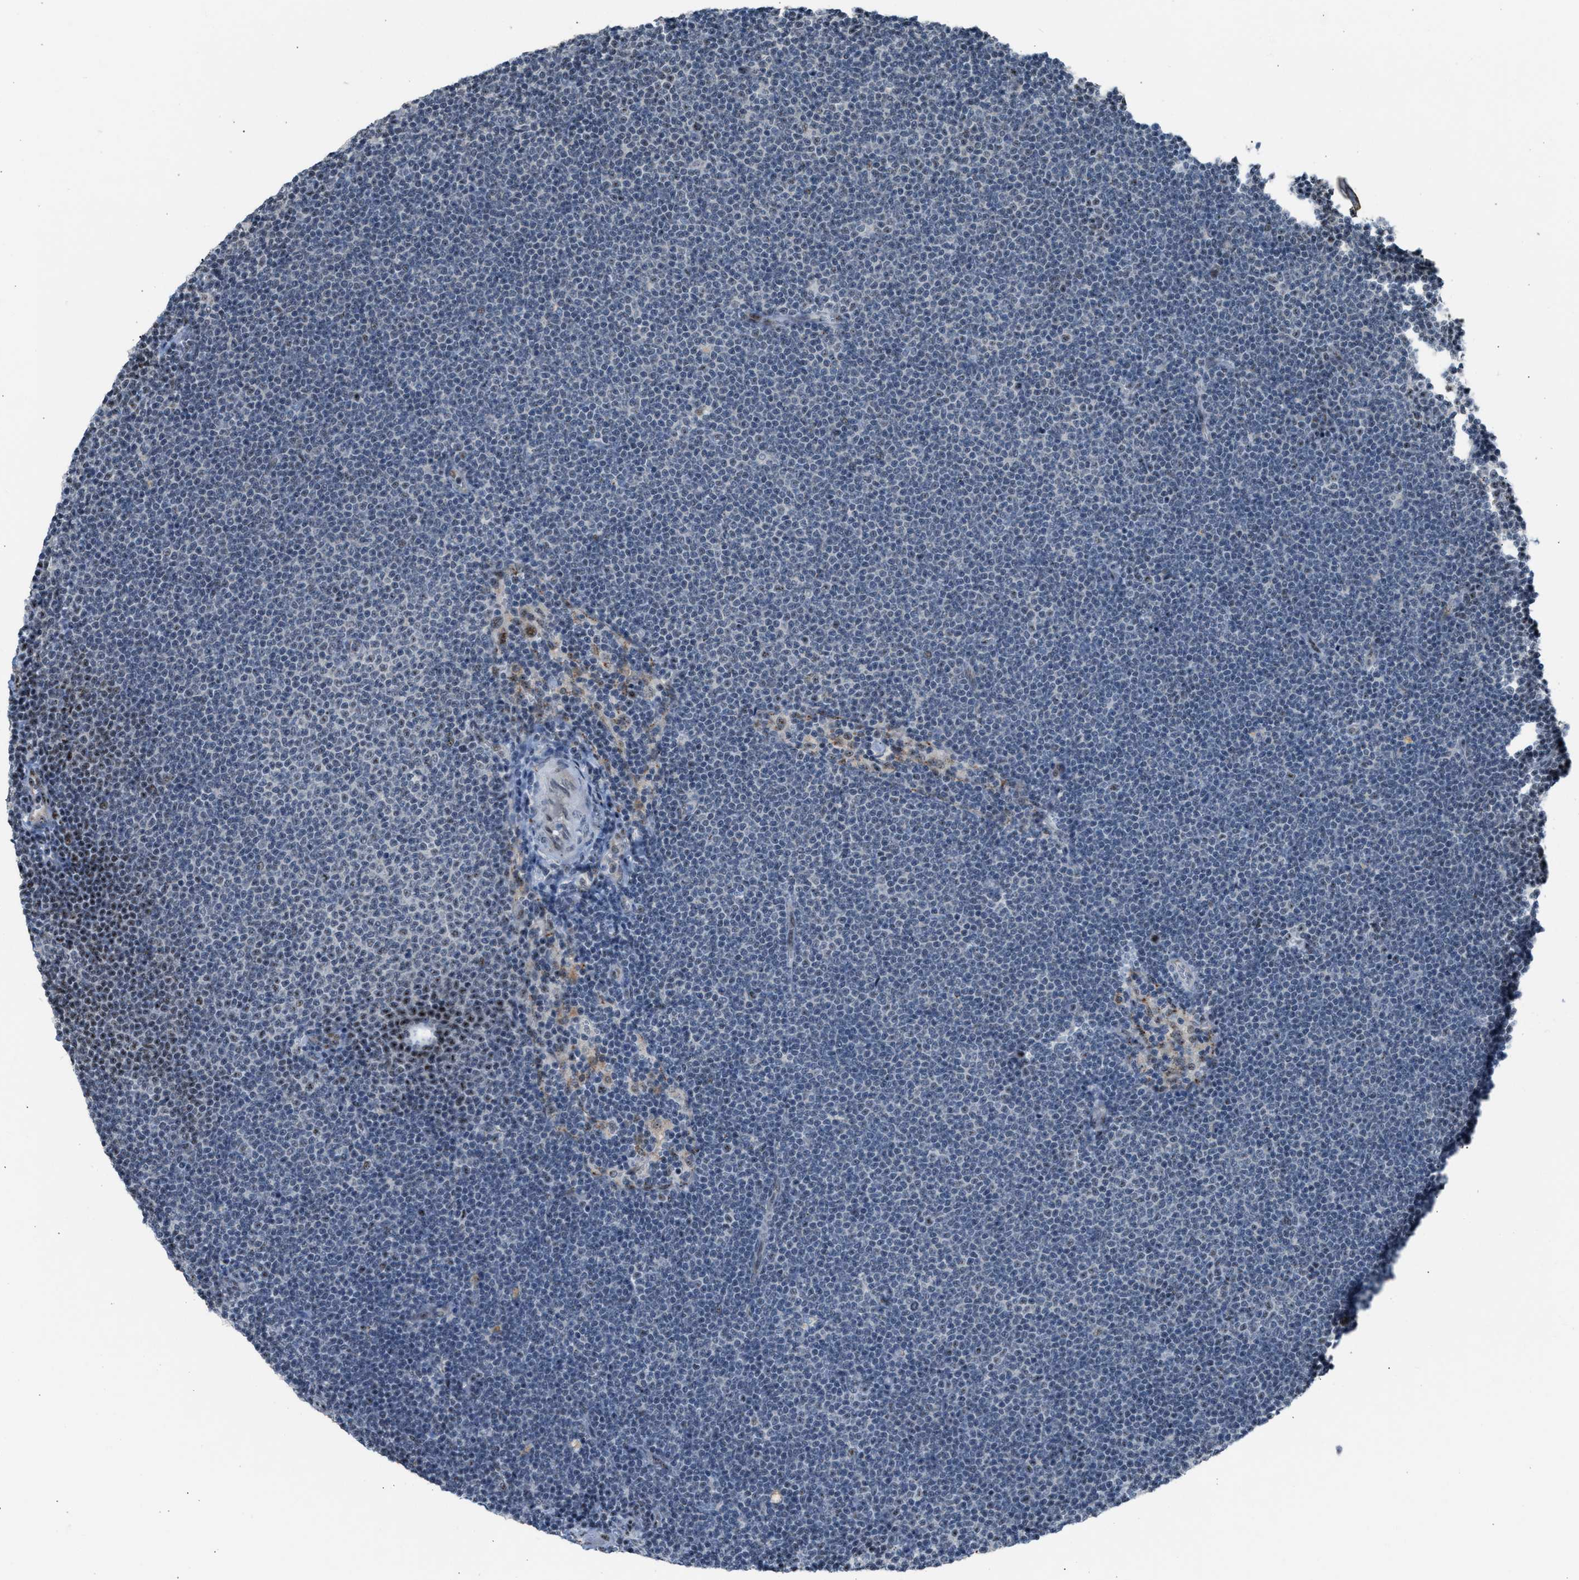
{"staining": {"intensity": "negative", "quantity": "none", "location": "none"}, "tissue": "lymphoma", "cell_type": "Tumor cells", "image_type": "cancer", "snomed": [{"axis": "morphology", "description": "Malignant lymphoma, non-Hodgkin's type, Low grade"}, {"axis": "topography", "description": "Lymph node"}], "caption": "An immunohistochemistry (IHC) micrograph of low-grade malignant lymphoma, non-Hodgkin's type is shown. There is no staining in tumor cells of low-grade malignant lymphoma, non-Hodgkin's type.", "gene": "CENPP", "patient": {"sex": "female", "age": 53}}